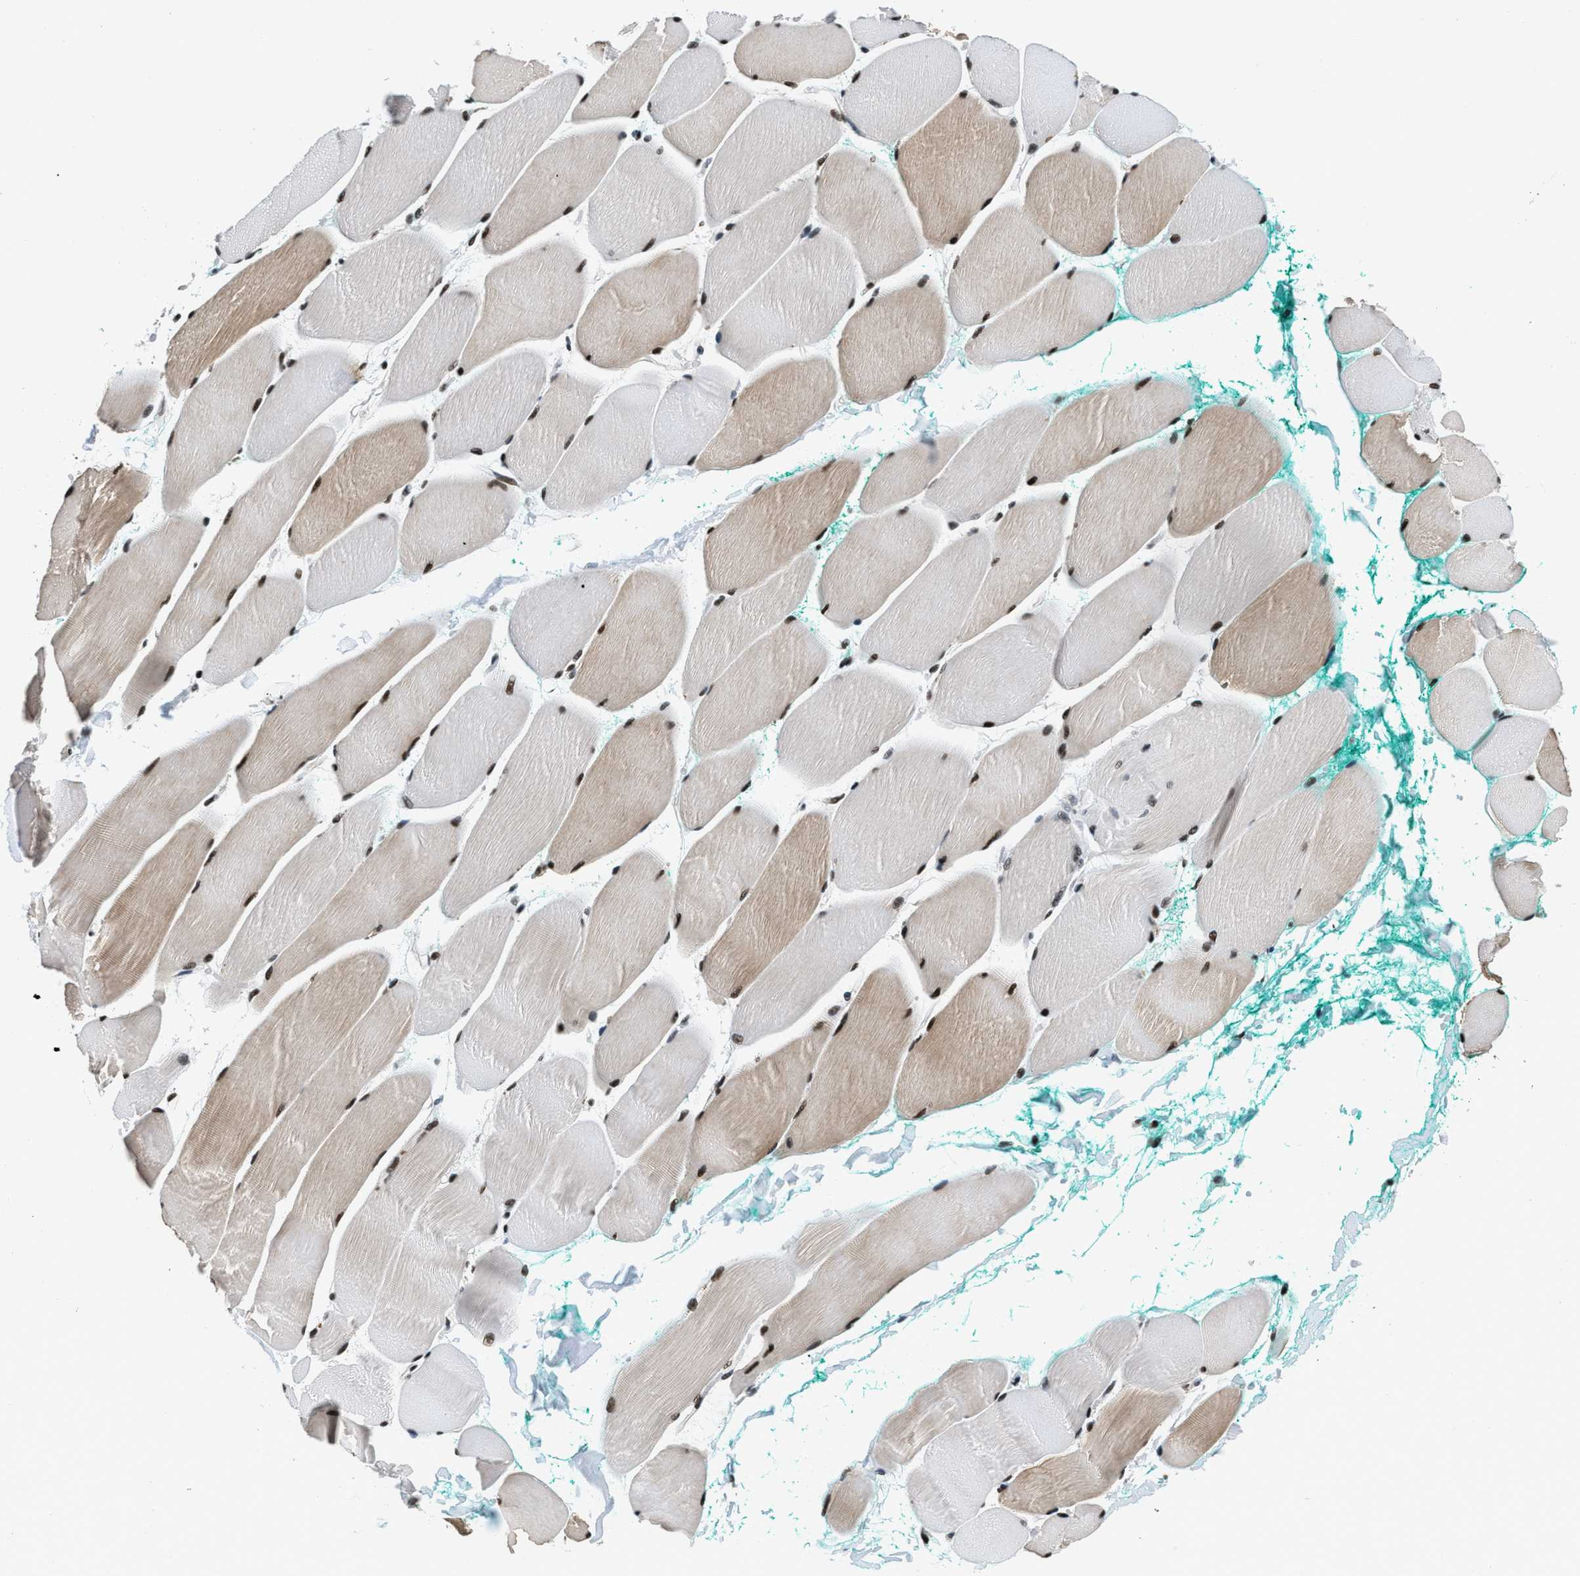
{"staining": {"intensity": "strong", "quantity": ">75%", "location": "cytoplasmic/membranous,nuclear"}, "tissue": "skeletal muscle", "cell_type": "Myocytes", "image_type": "normal", "snomed": [{"axis": "morphology", "description": "Normal tissue, NOS"}, {"axis": "morphology", "description": "Squamous cell carcinoma, NOS"}, {"axis": "topography", "description": "Skeletal muscle"}], "caption": "Immunohistochemistry (IHC) of unremarkable human skeletal muscle demonstrates high levels of strong cytoplasmic/membranous,nuclear positivity in about >75% of myocytes.", "gene": "KDM3B", "patient": {"sex": "male", "age": 51}}